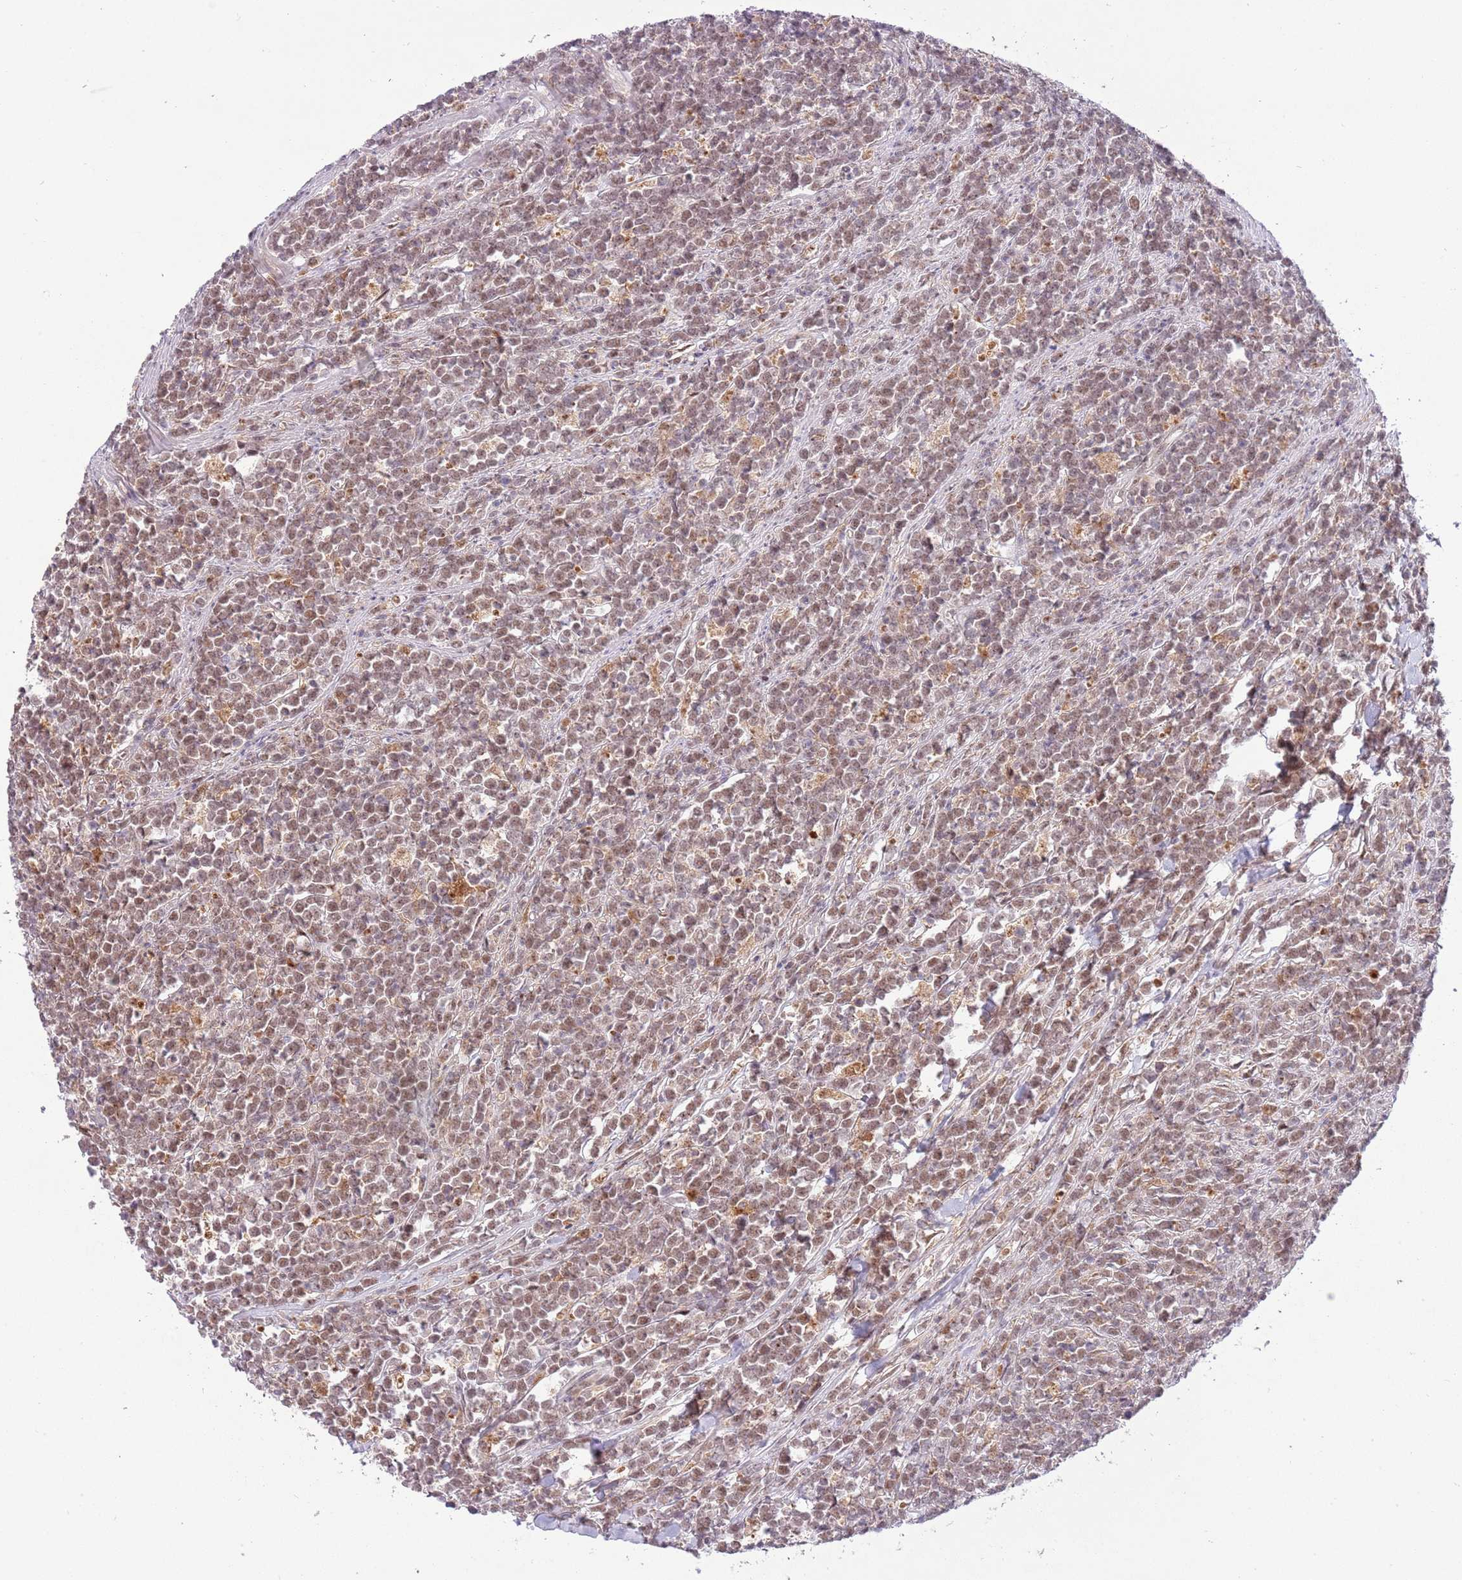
{"staining": {"intensity": "weak", "quantity": ">75%", "location": "nuclear"}, "tissue": "lymphoma", "cell_type": "Tumor cells", "image_type": "cancer", "snomed": [{"axis": "morphology", "description": "Malignant lymphoma, non-Hodgkin's type, High grade"}, {"axis": "topography", "description": "Small intestine"}, {"axis": "topography", "description": "Colon"}], "caption": "Protein staining displays weak nuclear staining in about >75% of tumor cells in high-grade malignant lymphoma, non-Hodgkin's type.", "gene": "TRIM27", "patient": {"sex": "male", "age": 8}}